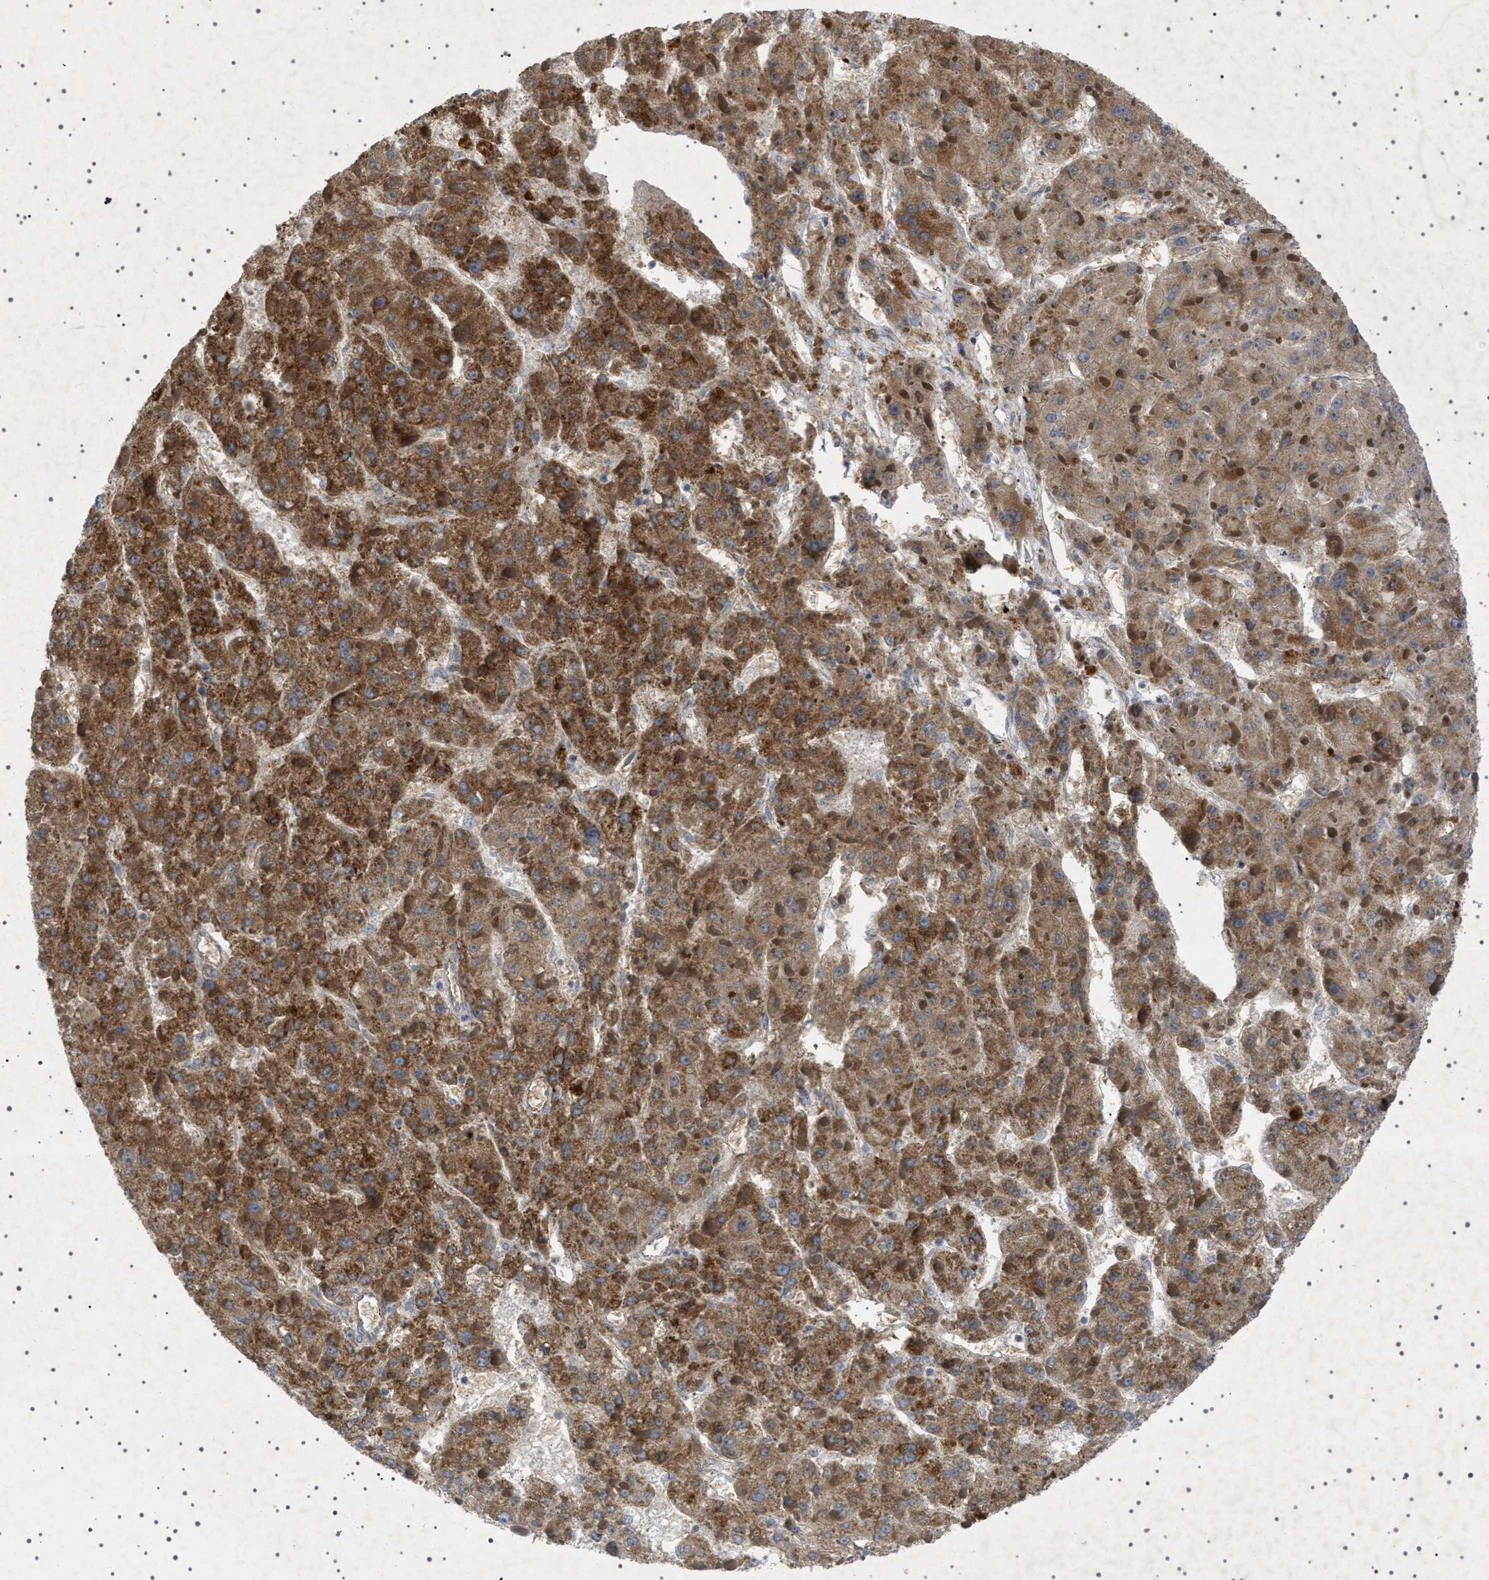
{"staining": {"intensity": "strong", "quantity": ">75%", "location": "cytoplasmic/membranous"}, "tissue": "liver cancer", "cell_type": "Tumor cells", "image_type": "cancer", "snomed": [{"axis": "morphology", "description": "Carcinoma, Hepatocellular, NOS"}, {"axis": "topography", "description": "Liver"}], "caption": "IHC of liver hepatocellular carcinoma exhibits high levels of strong cytoplasmic/membranous expression in approximately >75% of tumor cells.", "gene": "CCDC186", "patient": {"sex": "female", "age": 73}}